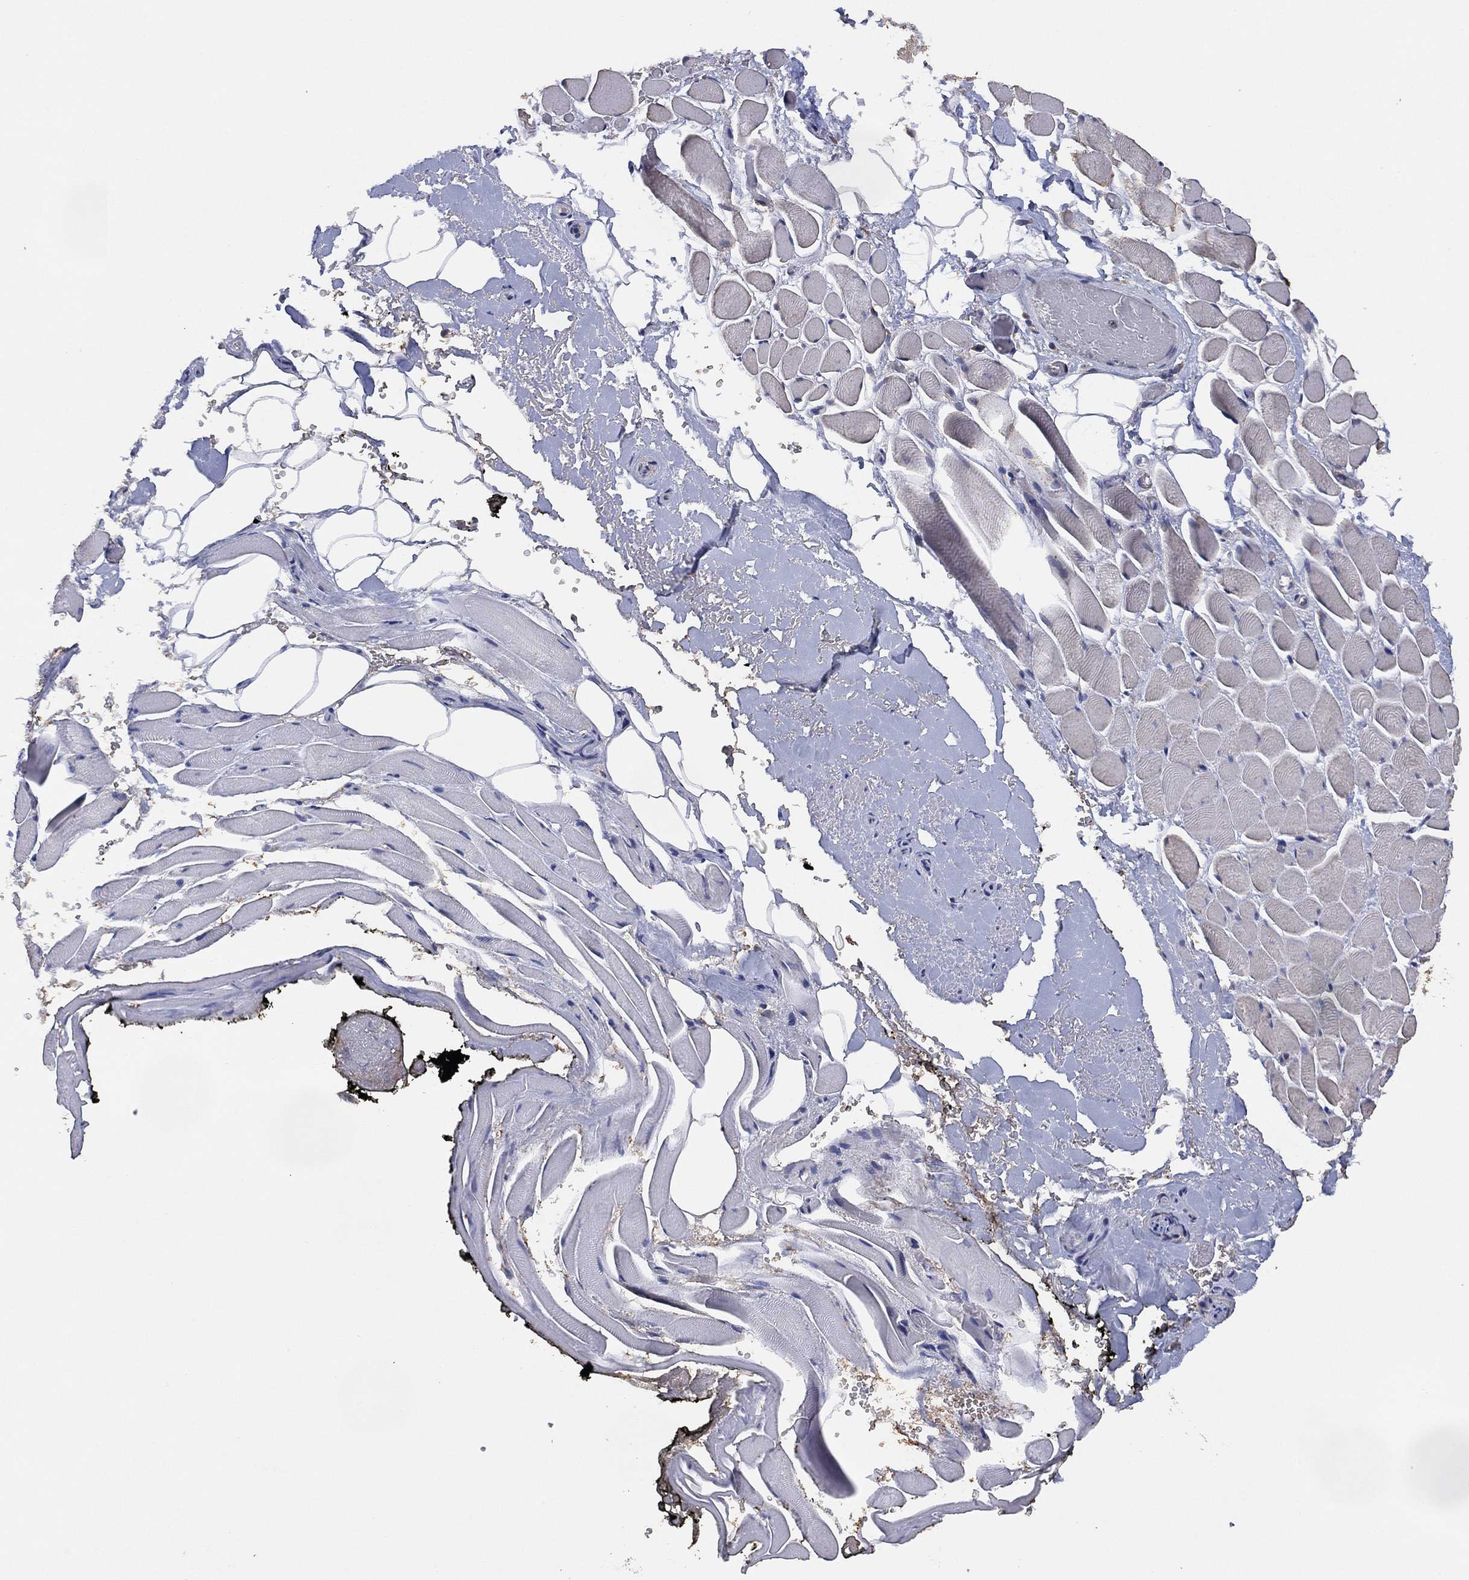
{"staining": {"intensity": "negative", "quantity": "none", "location": "none"}, "tissue": "adipose tissue", "cell_type": "Adipocytes", "image_type": "normal", "snomed": [{"axis": "morphology", "description": "Normal tissue, NOS"}, {"axis": "topography", "description": "Anal"}, {"axis": "topography", "description": "Peripheral nerve tissue"}], "caption": "The IHC image has no significant positivity in adipocytes of adipose tissue. The staining was performed using DAB to visualize the protein expression in brown, while the nuclei were stained in blue with hematoxylin (Magnification: 20x).", "gene": "LIMD1", "patient": {"sex": "male", "age": 53}}